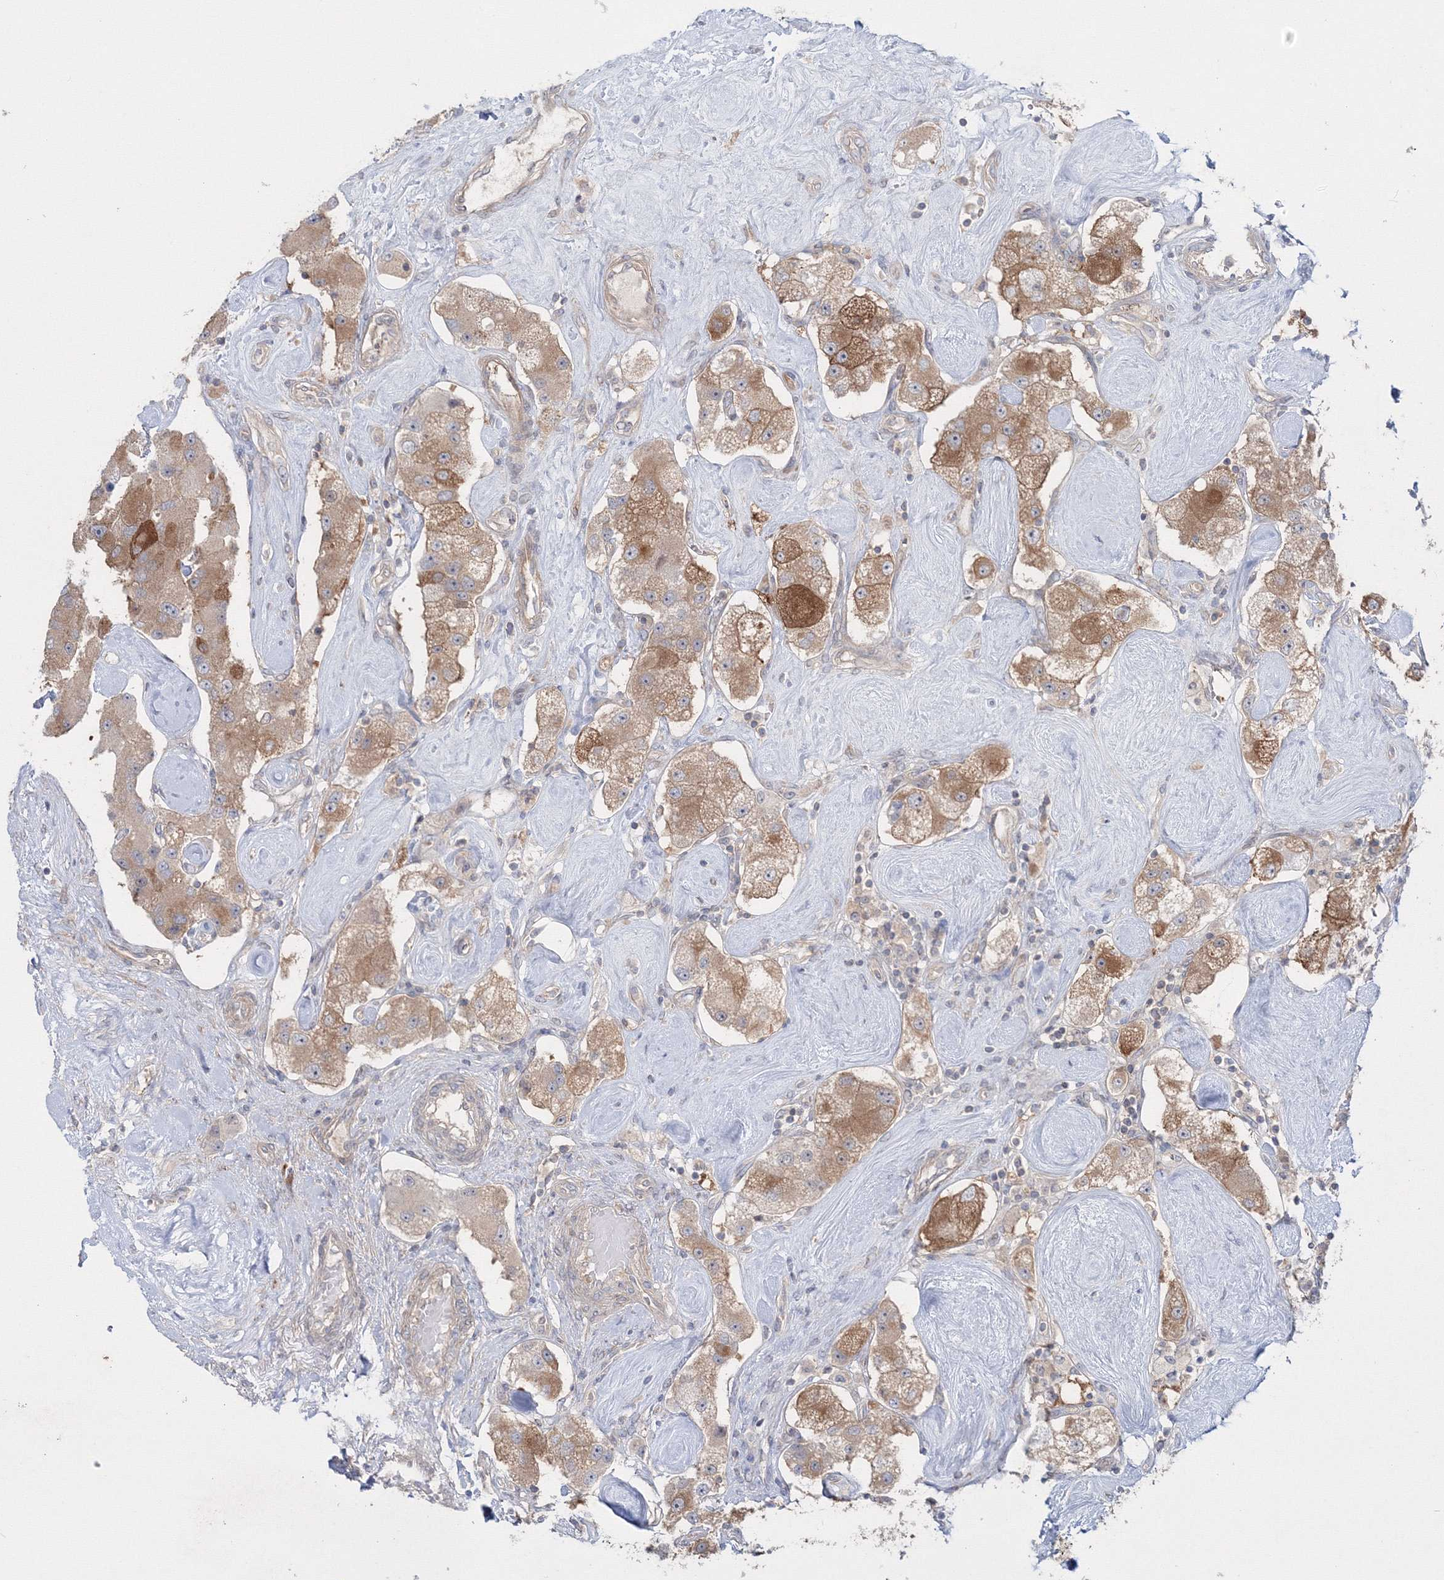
{"staining": {"intensity": "moderate", "quantity": ">75%", "location": "cytoplasmic/membranous"}, "tissue": "carcinoid", "cell_type": "Tumor cells", "image_type": "cancer", "snomed": [{"axis": "morphology", "description": "Carcinoid, malignant, NOS"}, {"axis": "topography", "description": "Pancreas"}], "caption": "Human malignant carcinoid stained for a protein (brown) demonstrates moderate cytoplasmic/membranous positive staining in approximately >75% of tumor cells.", "gene": "IPMK", "patient": {"sex": "male", "age": 41}}